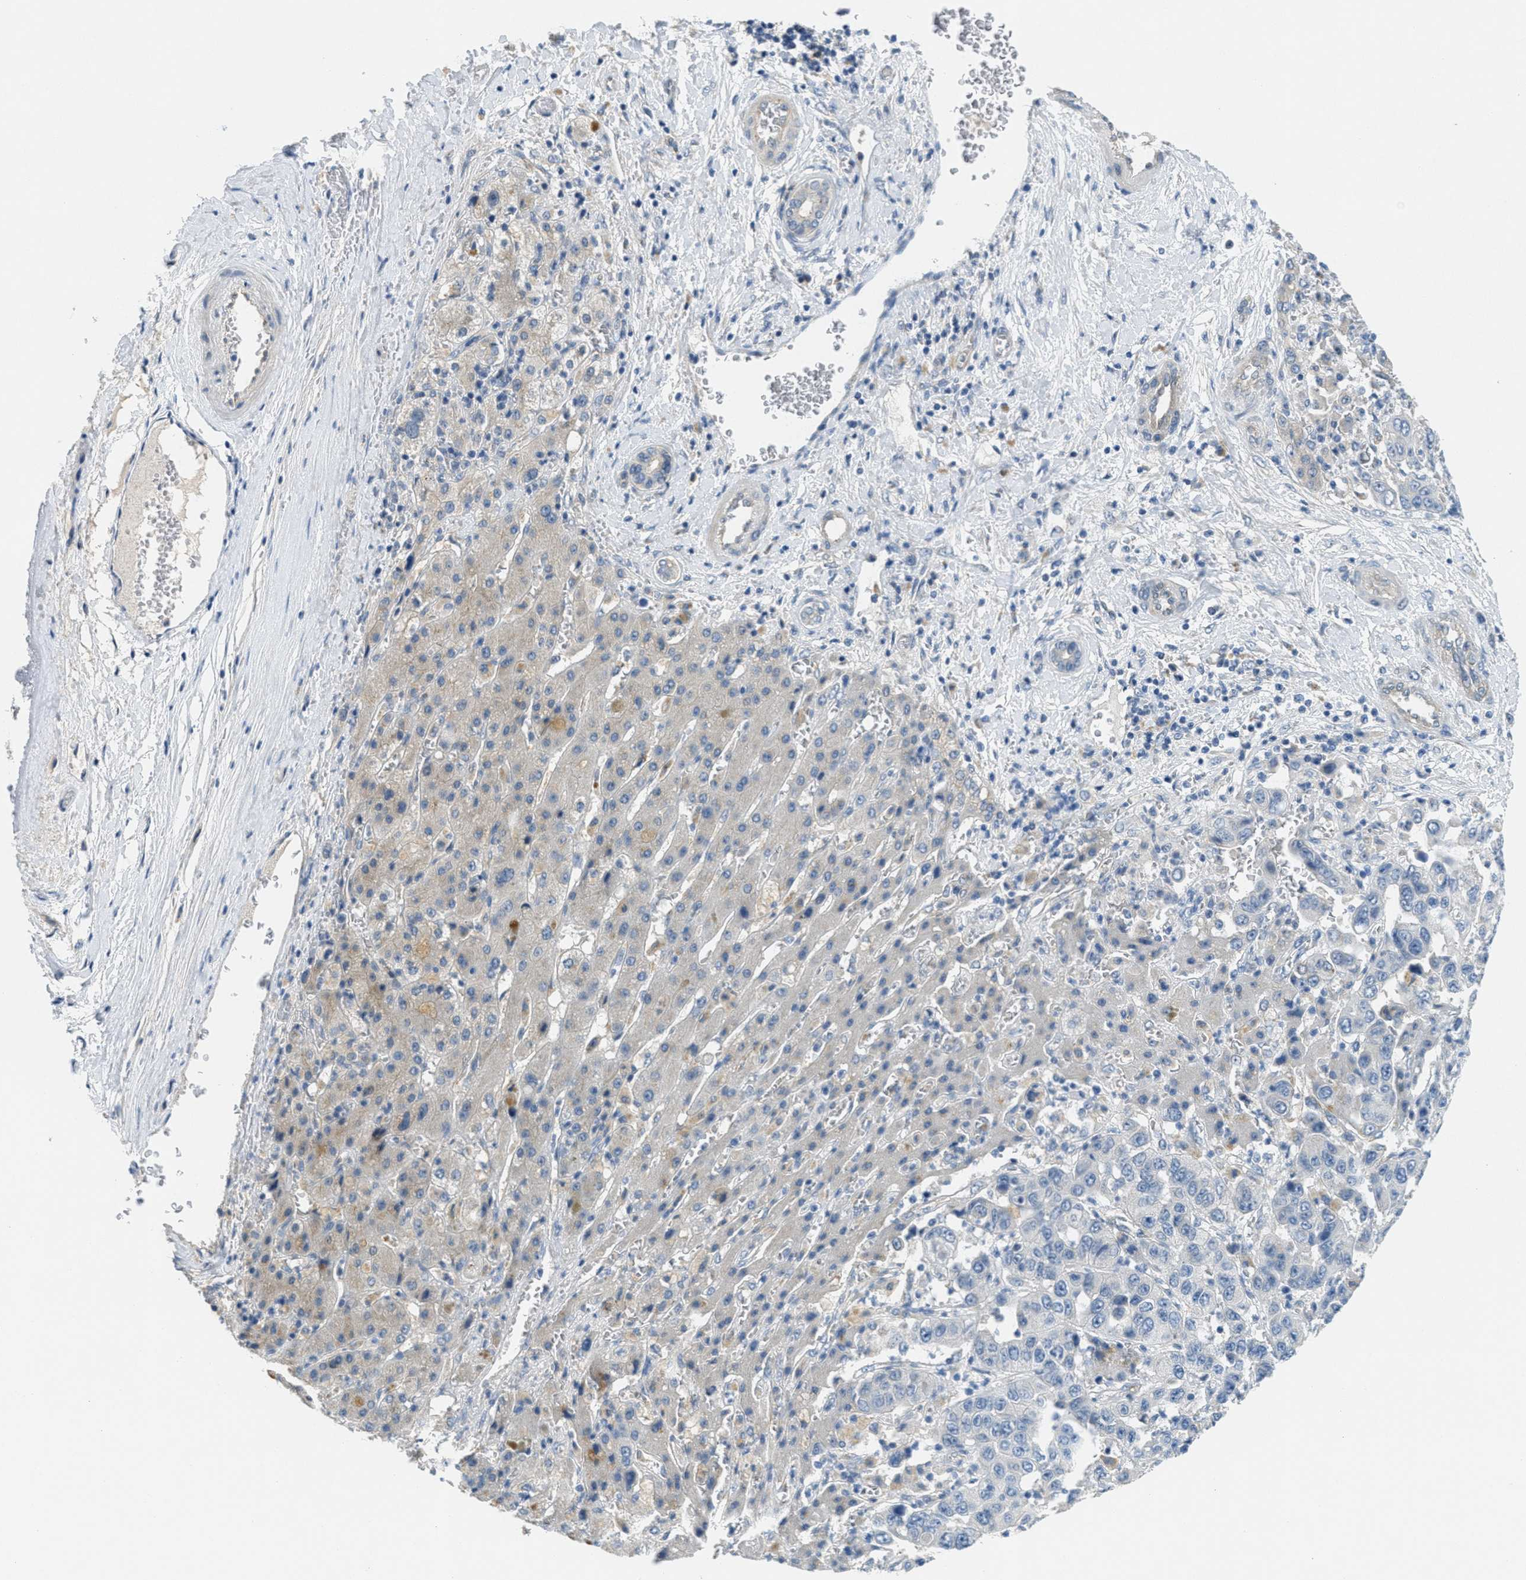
{"staining": {"intensity": "negative", "quantity": "none", "location": "none"}, "tissue": "liver cancer", "cell_type": "Tumor cells", "image_type": "cancer", "snomed": [{"axis": "morphology", "description": "Cholangiocarcinoma"}, {"axis": "topography", "description": "Liver"}], "caption": "Immunohistochemical staining of liver cholangiocarcinoma exhibits no significant staining in tumor cells.", "gene": "ZFYVE9", "patient": {"sex": "female", "age": 52}}